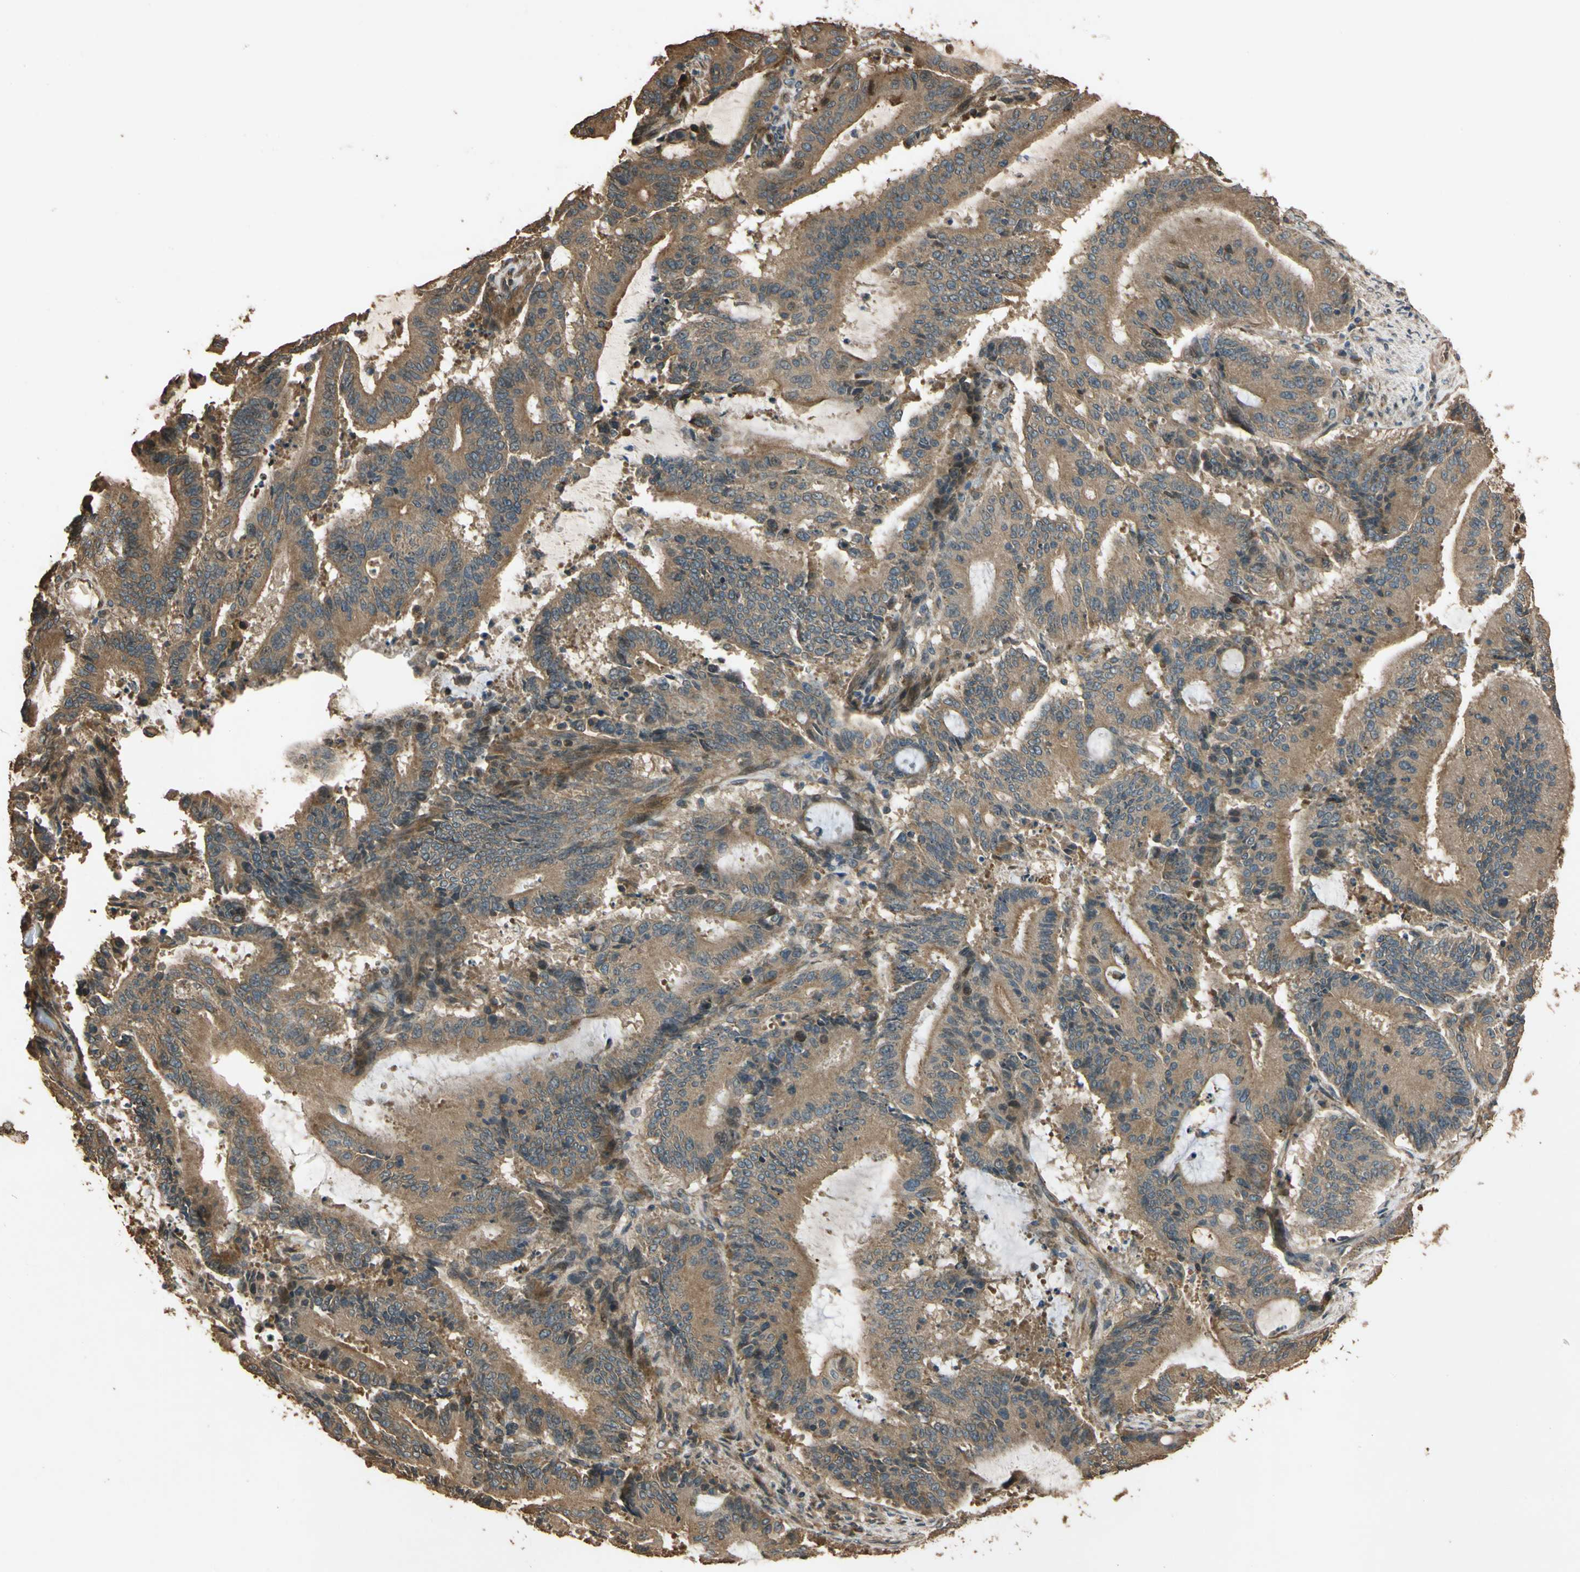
{"staining": {"intensity": "moderate", "quantity": ">75%", "location": "cytoplasmic/membranous"}, "tissue": "liver cancer", "cell_type": "Tumor cells", "image_type": "cancer", "snomed": [{"axis": "morphology", "description": "Cholangiocarcinoma"}, {"axis": "topography", "description": "Liver"}], "caption": "Immunohistochemistry (DAB) staining of human liver cancer (cholangiocarcinoma) demonstrates moderate cytoplasmic/membranous protein positivity in approximately >75% of tumor cells. (DAB IHC, brown staining for protein, blue staining for nuclei).", "gene": "MGRN1", "patient": {"sex": "female", "age": 73}}